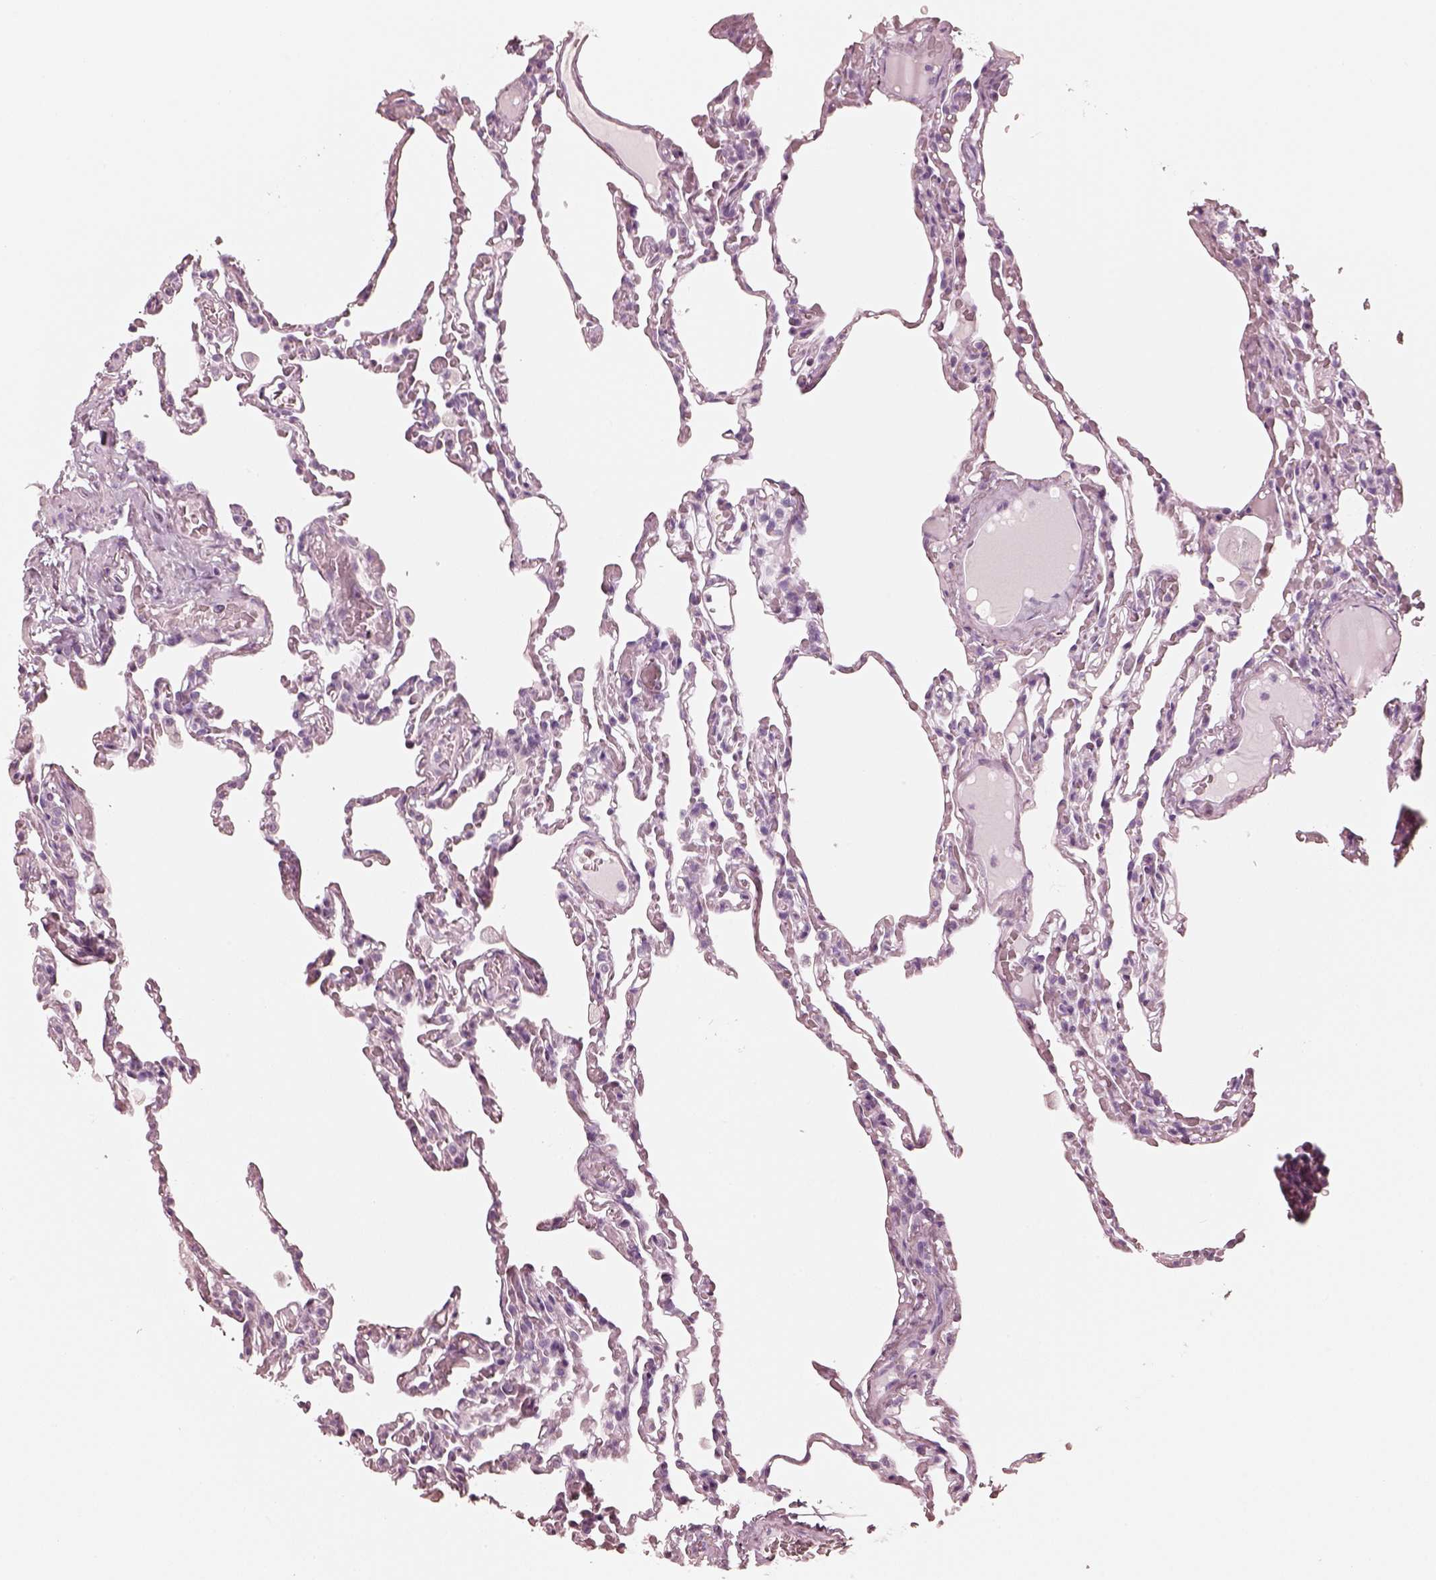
{"staining": {"intensity": "negative", "quantity": "none", "location": "none"}, "tissue": "lung", "cell_type": "Alveolar cells", "image_type": "normal", "snomed": [{"axis": "morphology", "description": "Normal tissue, NOS"}, {"axis": "topography", "description": "Lung"}], "caption": "IHC photomicrograph of unremarkable lung: lung stained with DAB shows no significant protein staining in alveolar cells. (Stains: DAB IHC with hematoxylin counter stain, Microscopy: brightfield microscopy at high magnification).", "gene": "R3HDML", "patient": {"sex": "female", "age": 43}}